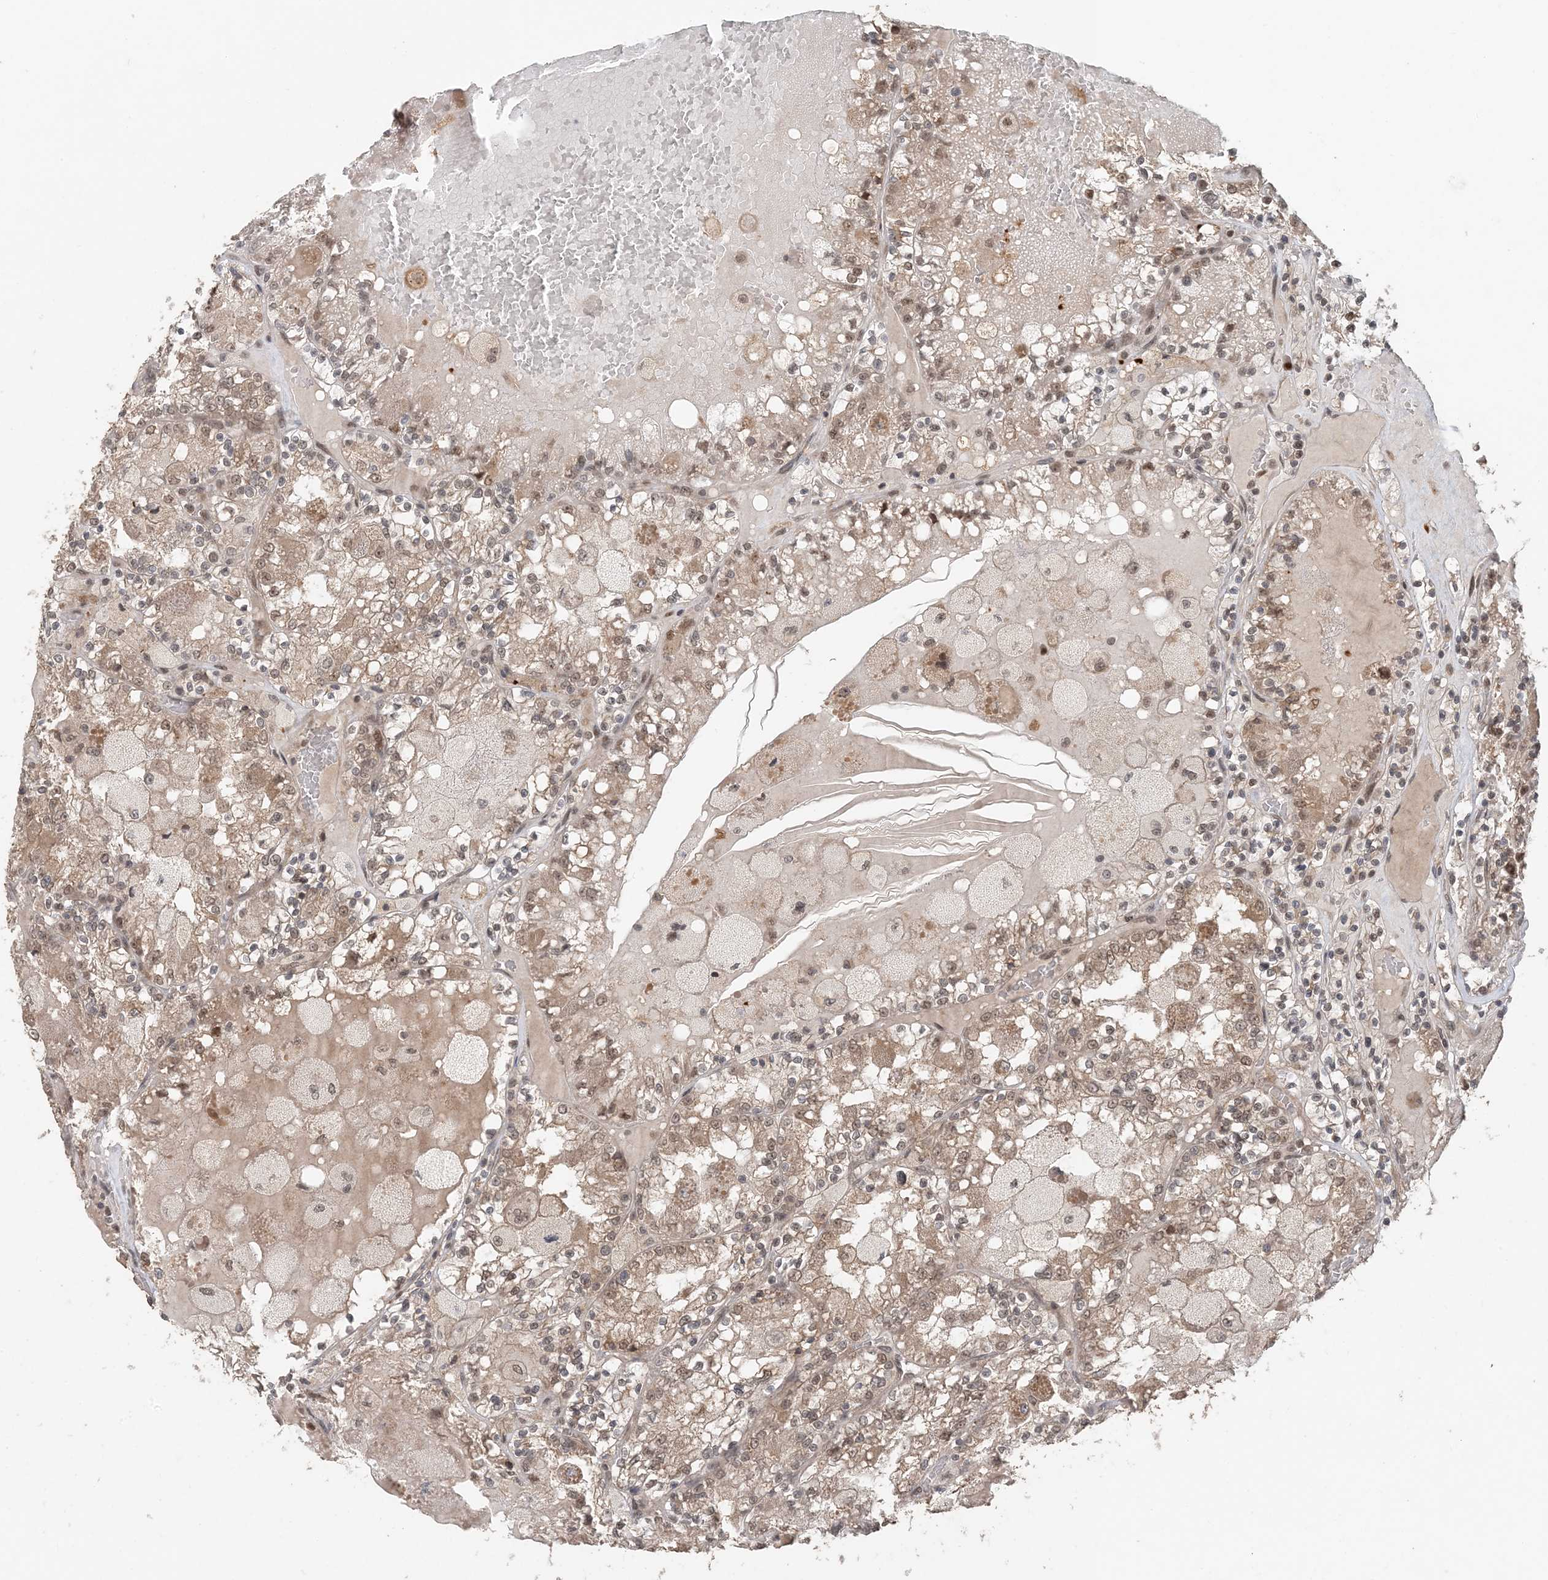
{"staining": {"intensity": "moderate", "quantity": ">75%", "location": "cytoplasmic/membranous,nuclear"}, "tissue": "renal cancer", "cell_type": "Tumor cells", "image_type": "cancer", "snomed": [{"axis": "morphology", "description": "Adenocarcinoma, NOS"}, {"axis": "topography", "description": "Kidney"}], "caption": "Moderate cytoplasmic/membranous and nuclear positivity for a protein is appreciated in about >75% of tumor cells of renal cancer using IHC.", "gene": "ATP13A2", "patient": {"sex": "female", "age": 56}}